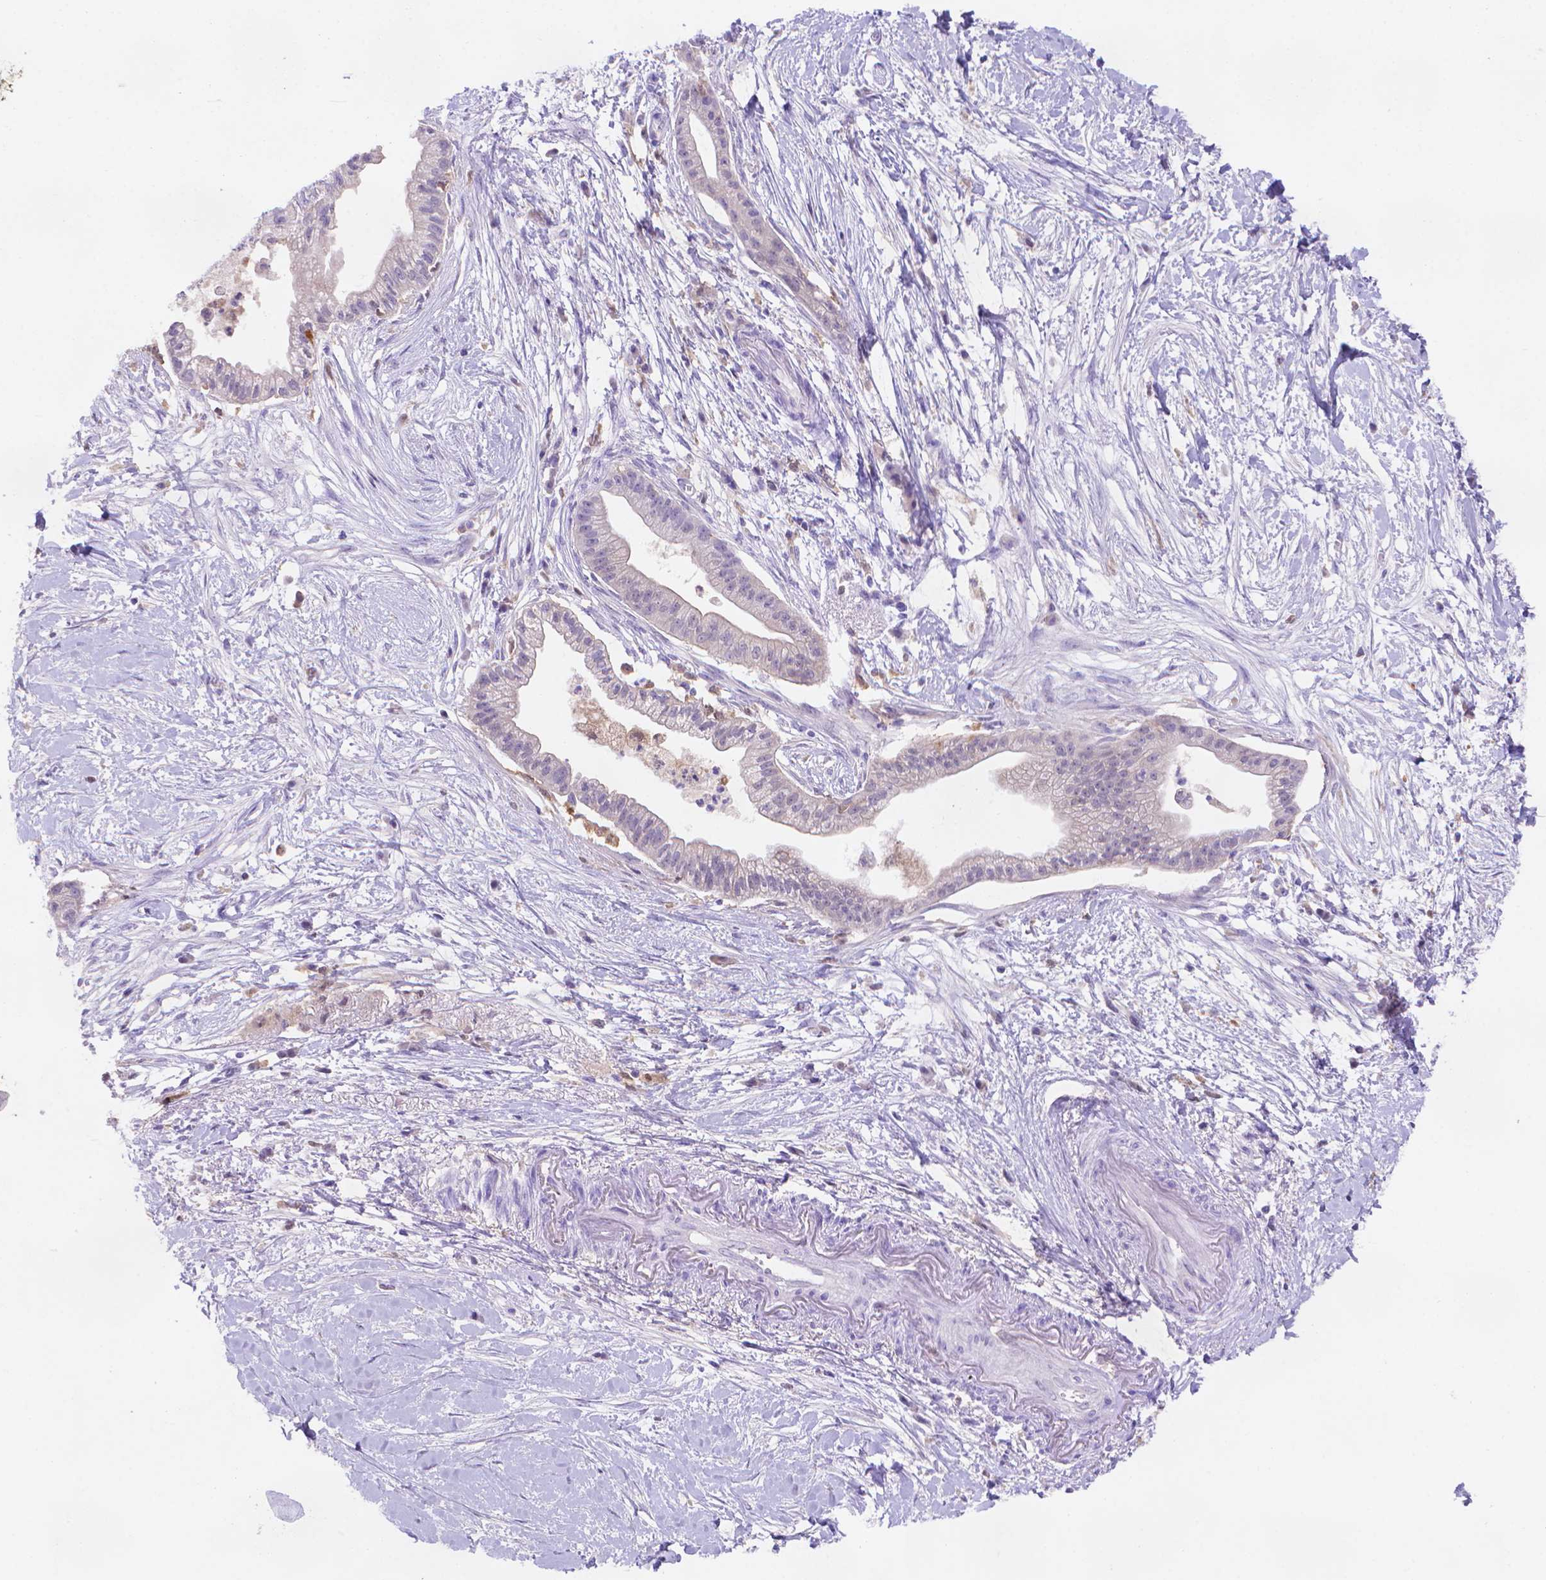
{"staining": {"intensity": "negative", "quantity": "none", "location": "none"}, "tissue": "pancreatic cancer", "cell_type": "Tumor cells", "image_type": "cancer", "snomed": [{"axis": "morphology", "description": "Normal tissue, NOS"}, {"axis": "morphology", "description": "Adenocarcinoma, NOS"}, {"axis": "topography", "description": "Lymph node"}, {"axis": "topography", "description": "Pancreas"}], "caption": "High magnification brightfield microscopy of pancreatic cancer (adenocarcinoma) stained with DAB (3,3'-diaminobenzidine) (brown) and counterstained with hematoxylin (blue): tumor cells show no significant expression.", "gene": "FGD2", "patient": {"sex": "female", "age": 58}}